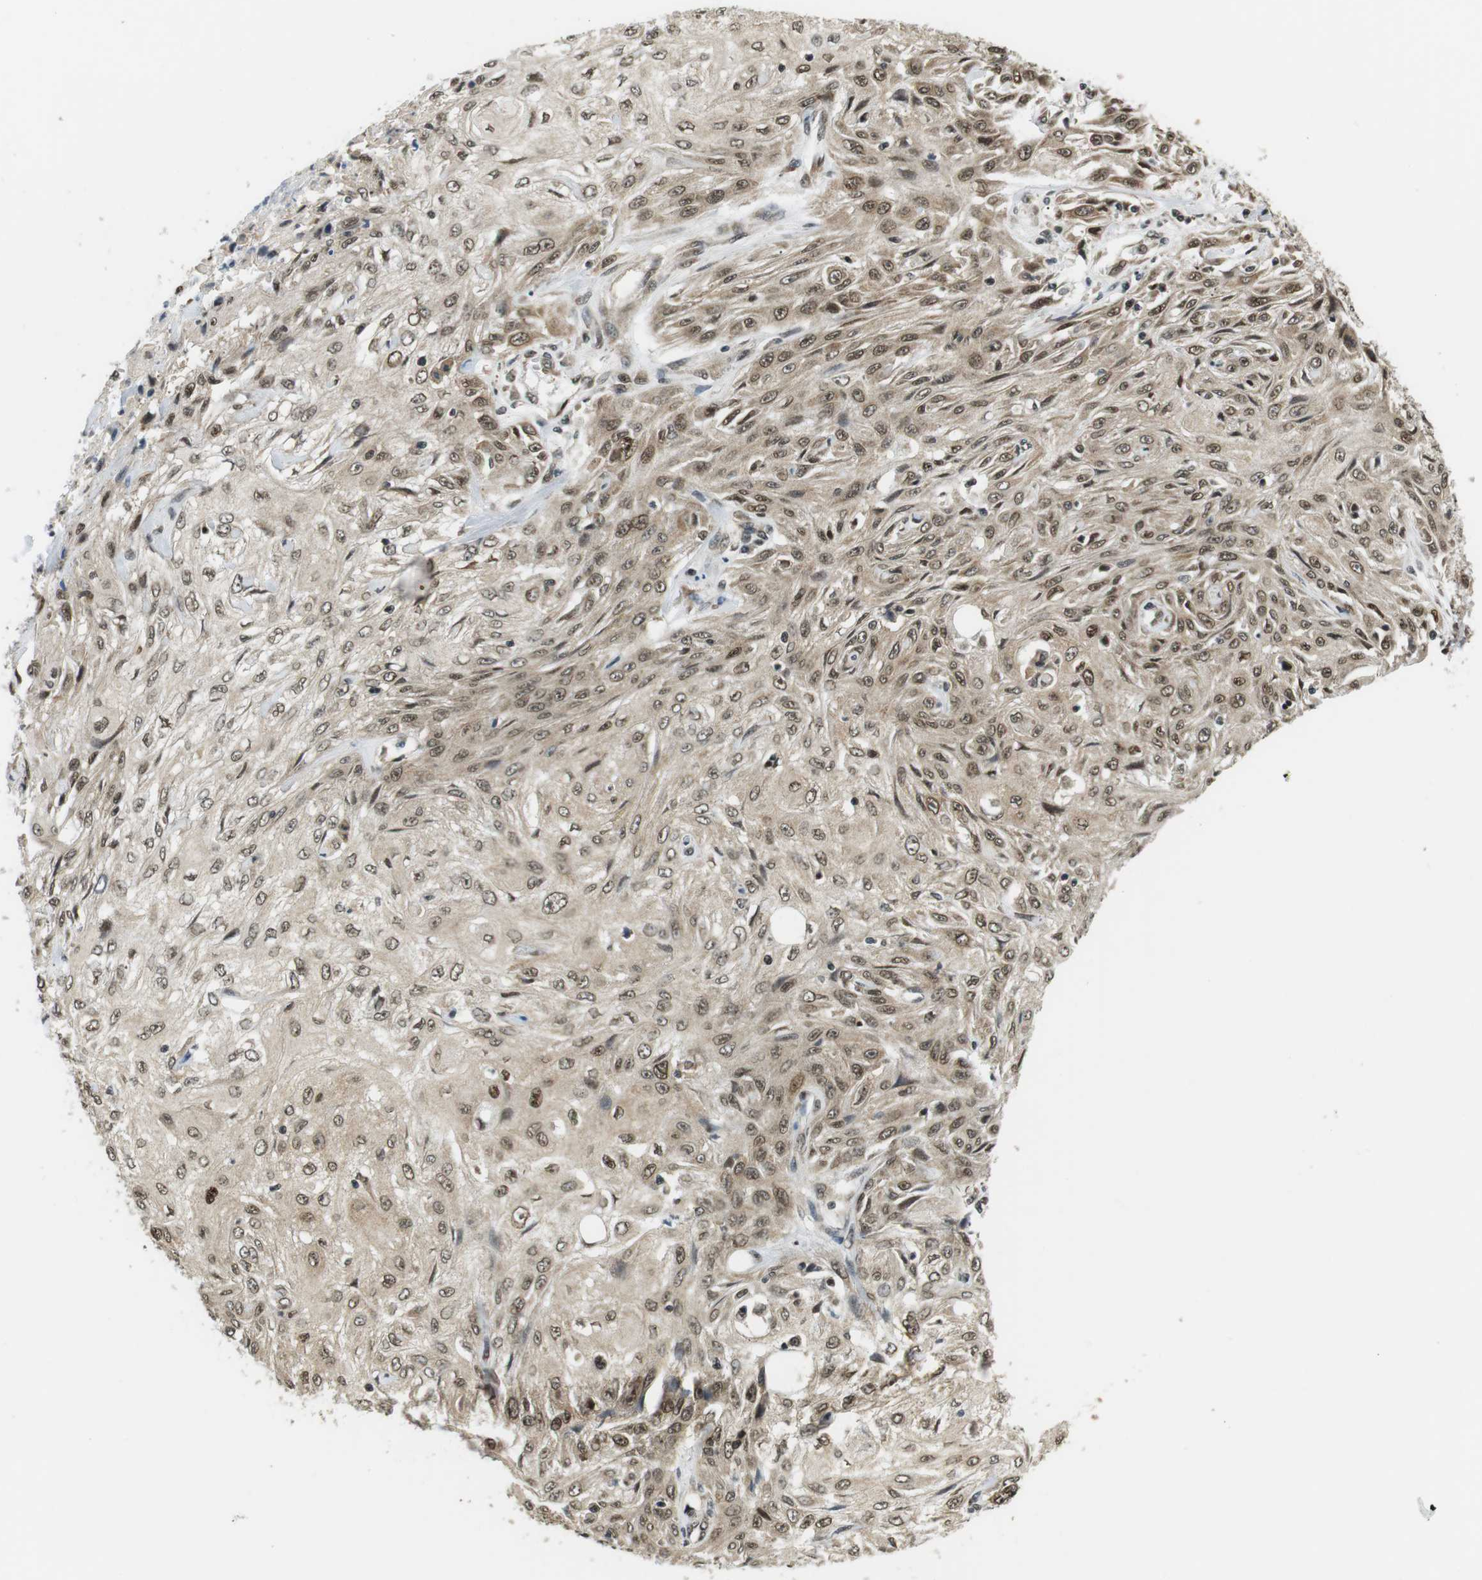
{"staining": {"intensity": "weak", "quantity": ">75%", "location": "cytoplasmic/membranous,nuclear"}, "tissue": "skin cancer", "cell_type": "Tumor cells", "image_type": "cancer", "snomed": [{"axis": "morphology", "description": "Squamous cell carcinoma, NOS"}, {"axis": "topography", "description": "Skin"}], "caption": "Squamous cell carcinoma (skin) was stained to show a protein in brown. There is low levels of weak cytoplasmic/membranous and nuclear staining in approximately >75% of tumor cells.", "gene": "CSNK2B", "patient": {"sex": "male", "age": 75}}